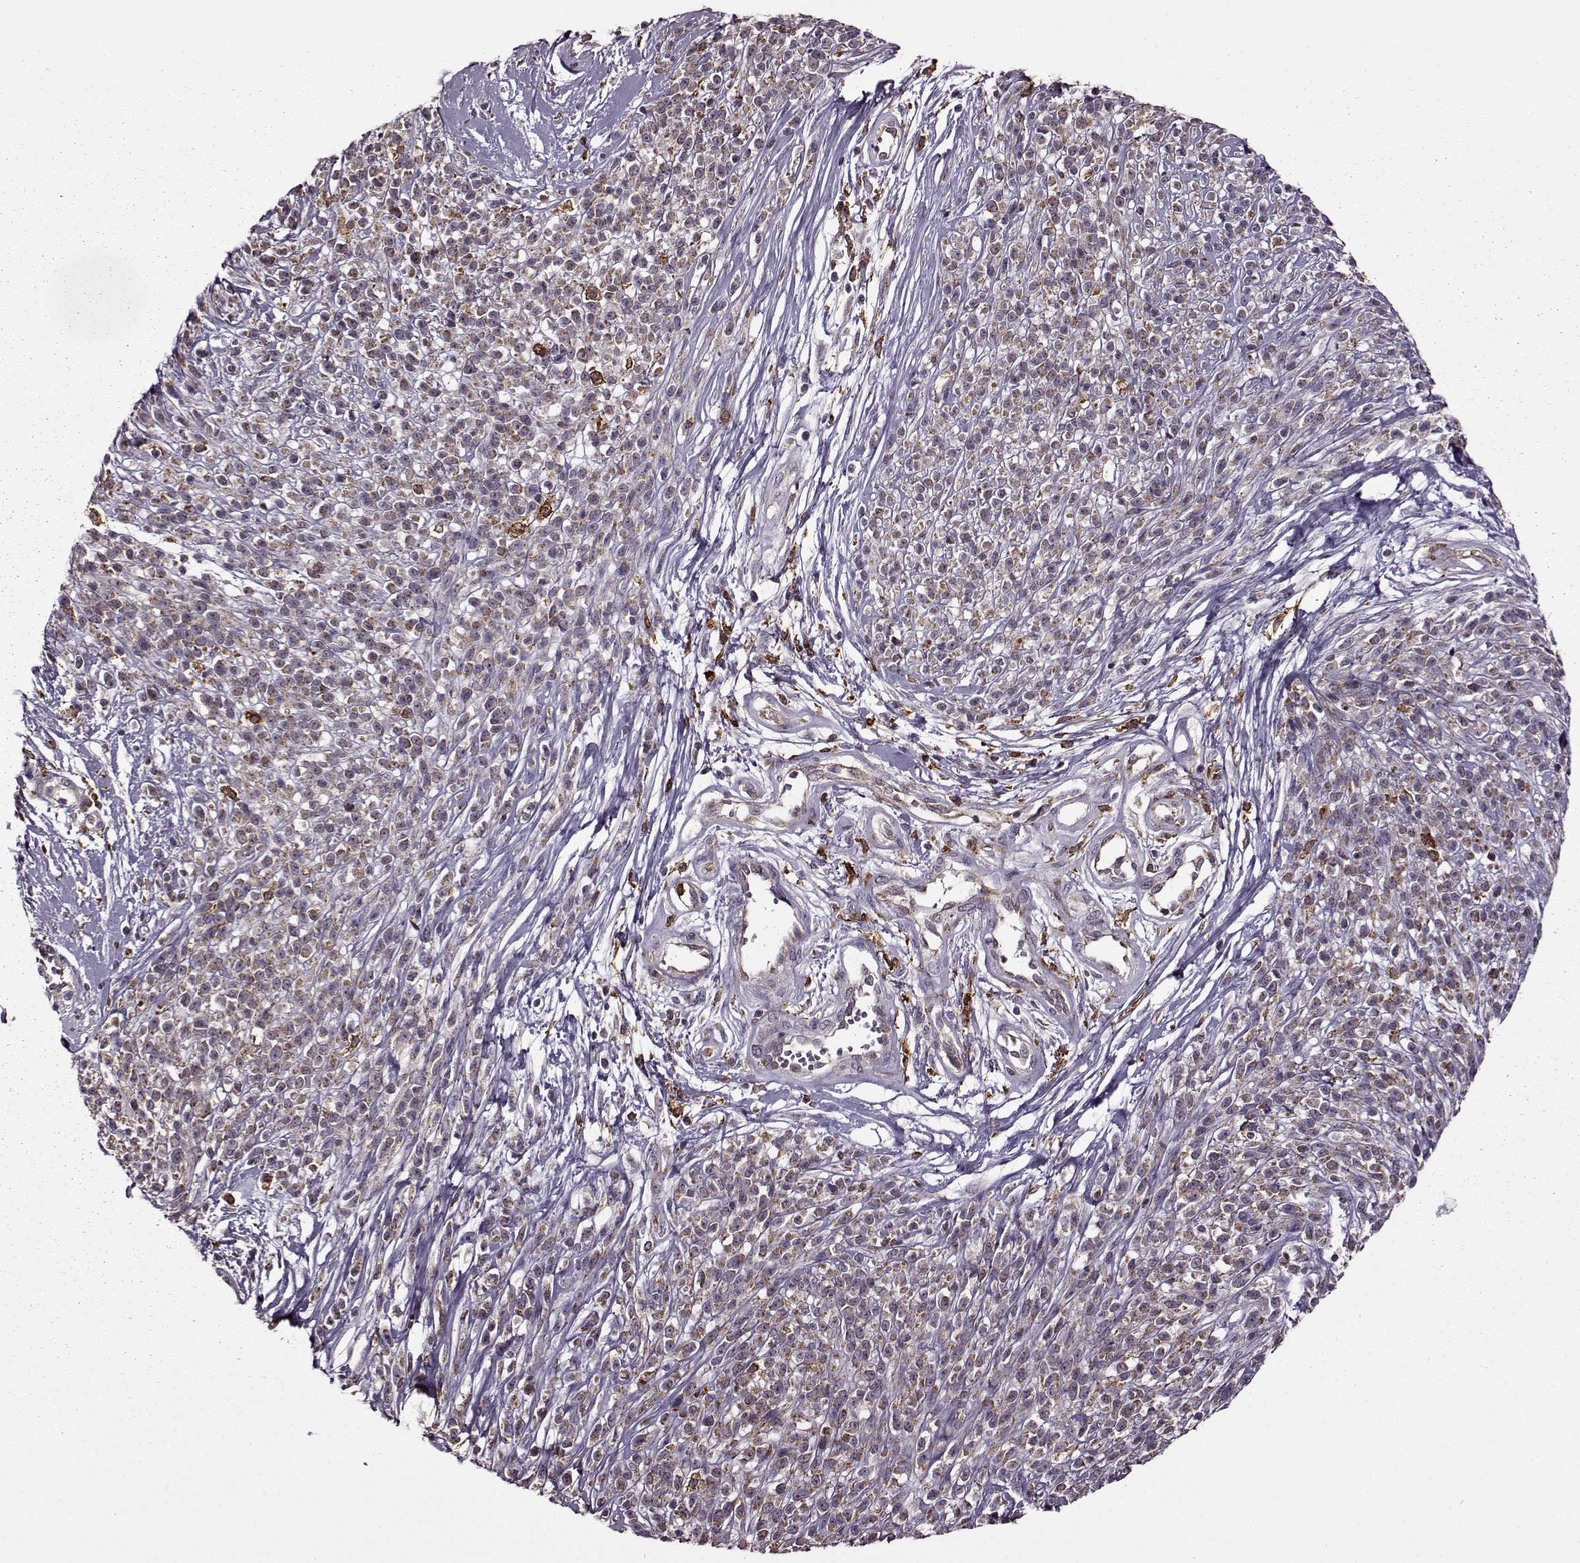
{"staining": {"intensity": "weak", "quantity": "<25%", "location": "cytoplasmic/membranous"}, "tissue": "melanoma", "cell_type": "Tumor cells", "image_type": "cancer", "snomed": [{"axis": "morphology", "description": "Malignant melanoma, NOS"}, {"axis": "topography", "description": "Skin"}, {"axis": "topography", "description": "Skin of trunk"}], "caption": "Tumor cells show no significant staining in malignant melanoma. (Immunohistochemistry (ihc), brightfield microscopy, high magnification).", "gene": "MTSS1", "patient": {"sex": "male", "age": 74}}